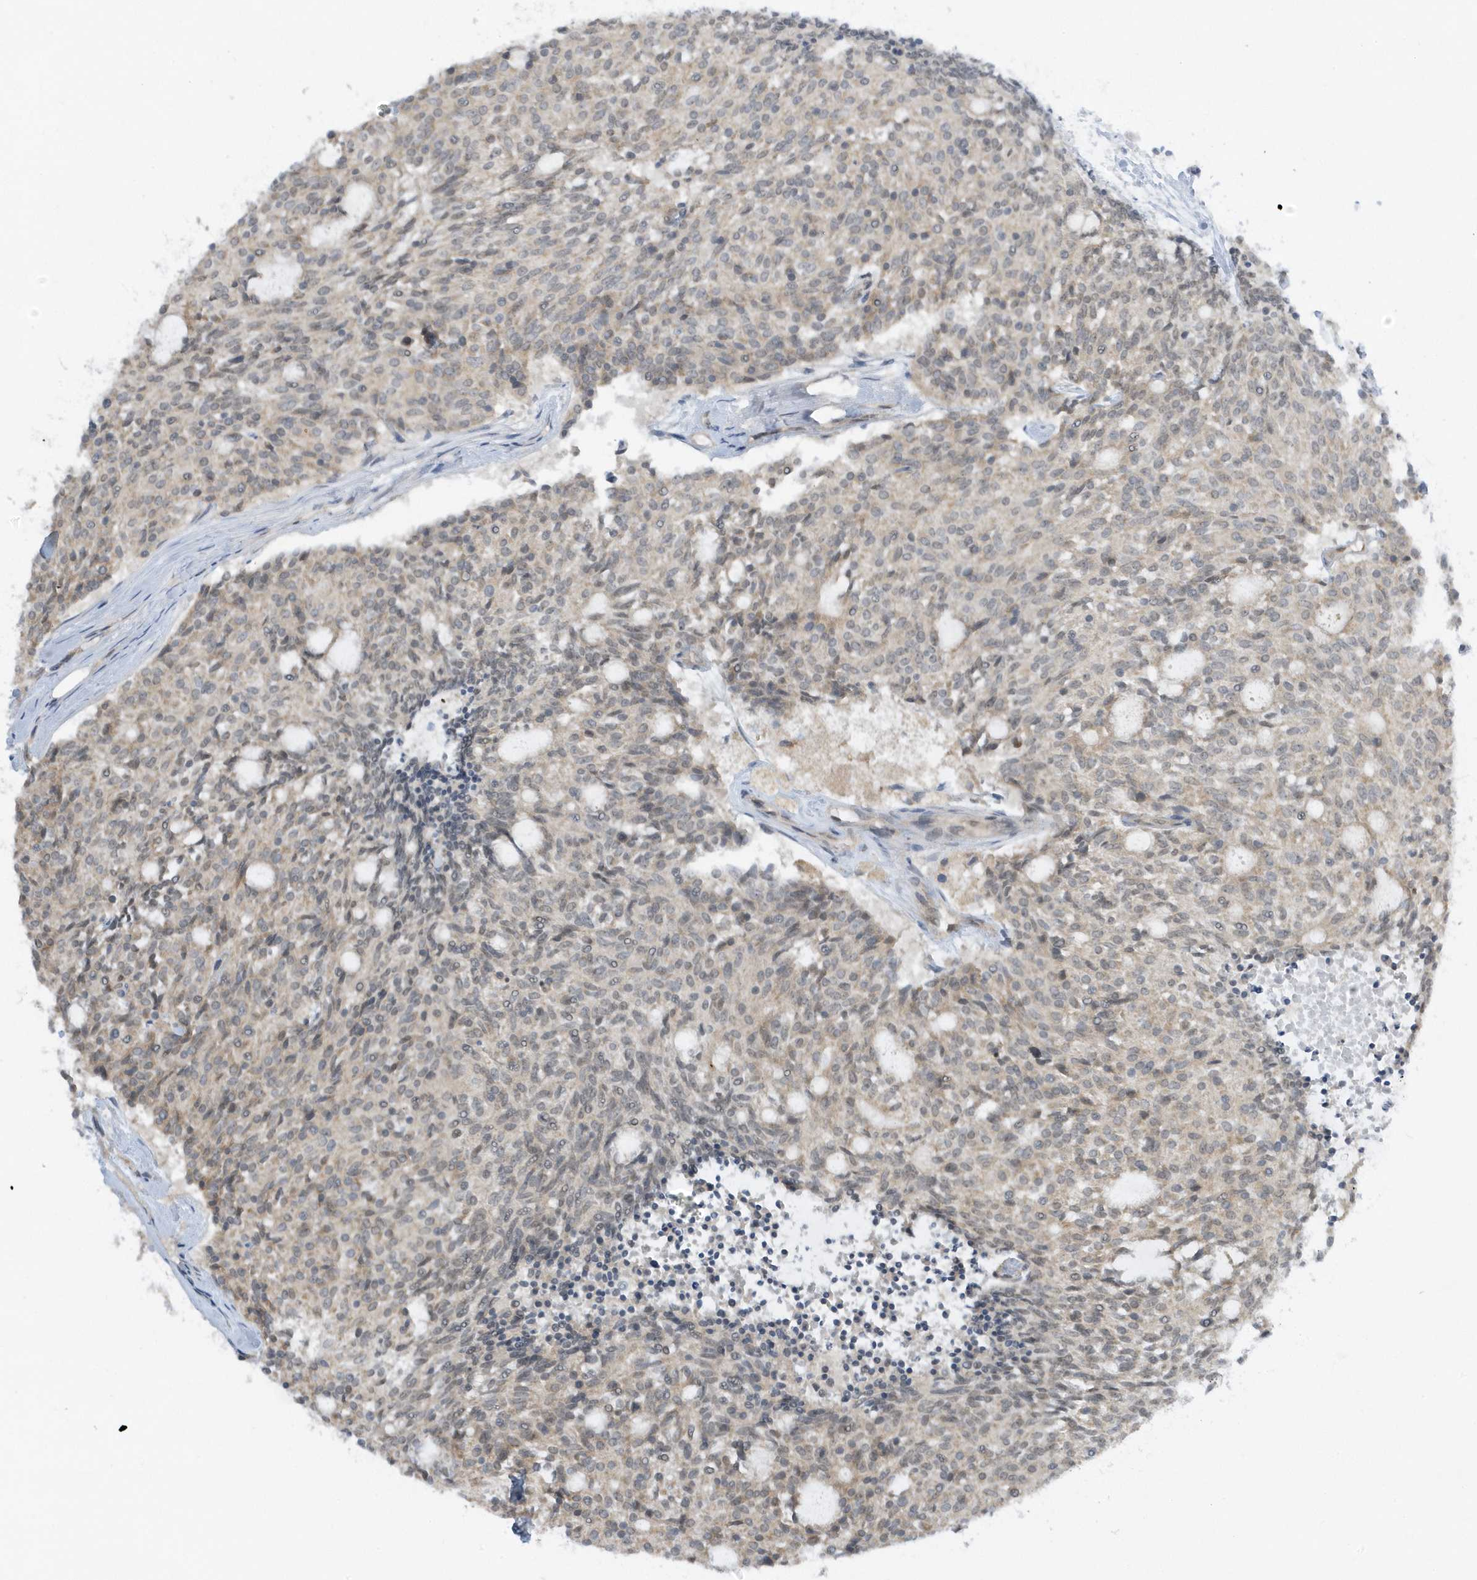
{"staining": {"intensity": "weak", "quantity": "<25%", "location": "cytoplasmic/membranous"}, "tissue": "carcinoid", "cell_type": "Tumor cells", "image_type": "cancer", "snomed": [{"axis": "morphology", "description": "Carcinoid, malignant, NOS"}, {"axis": "topography", "description": "Pancreas"}], "caption": "Immunohistochemistry photomicrograph of carcinoid stained for a protein (brown), which exhibits no positivity in tumor cells. (DAB (3,3'-diaminobenzidine) immunohistochemistry (IHC) with hematoxylin counter stain).", "gene": "ZNF740", "patient": {"sex": "female", "age": 54}}